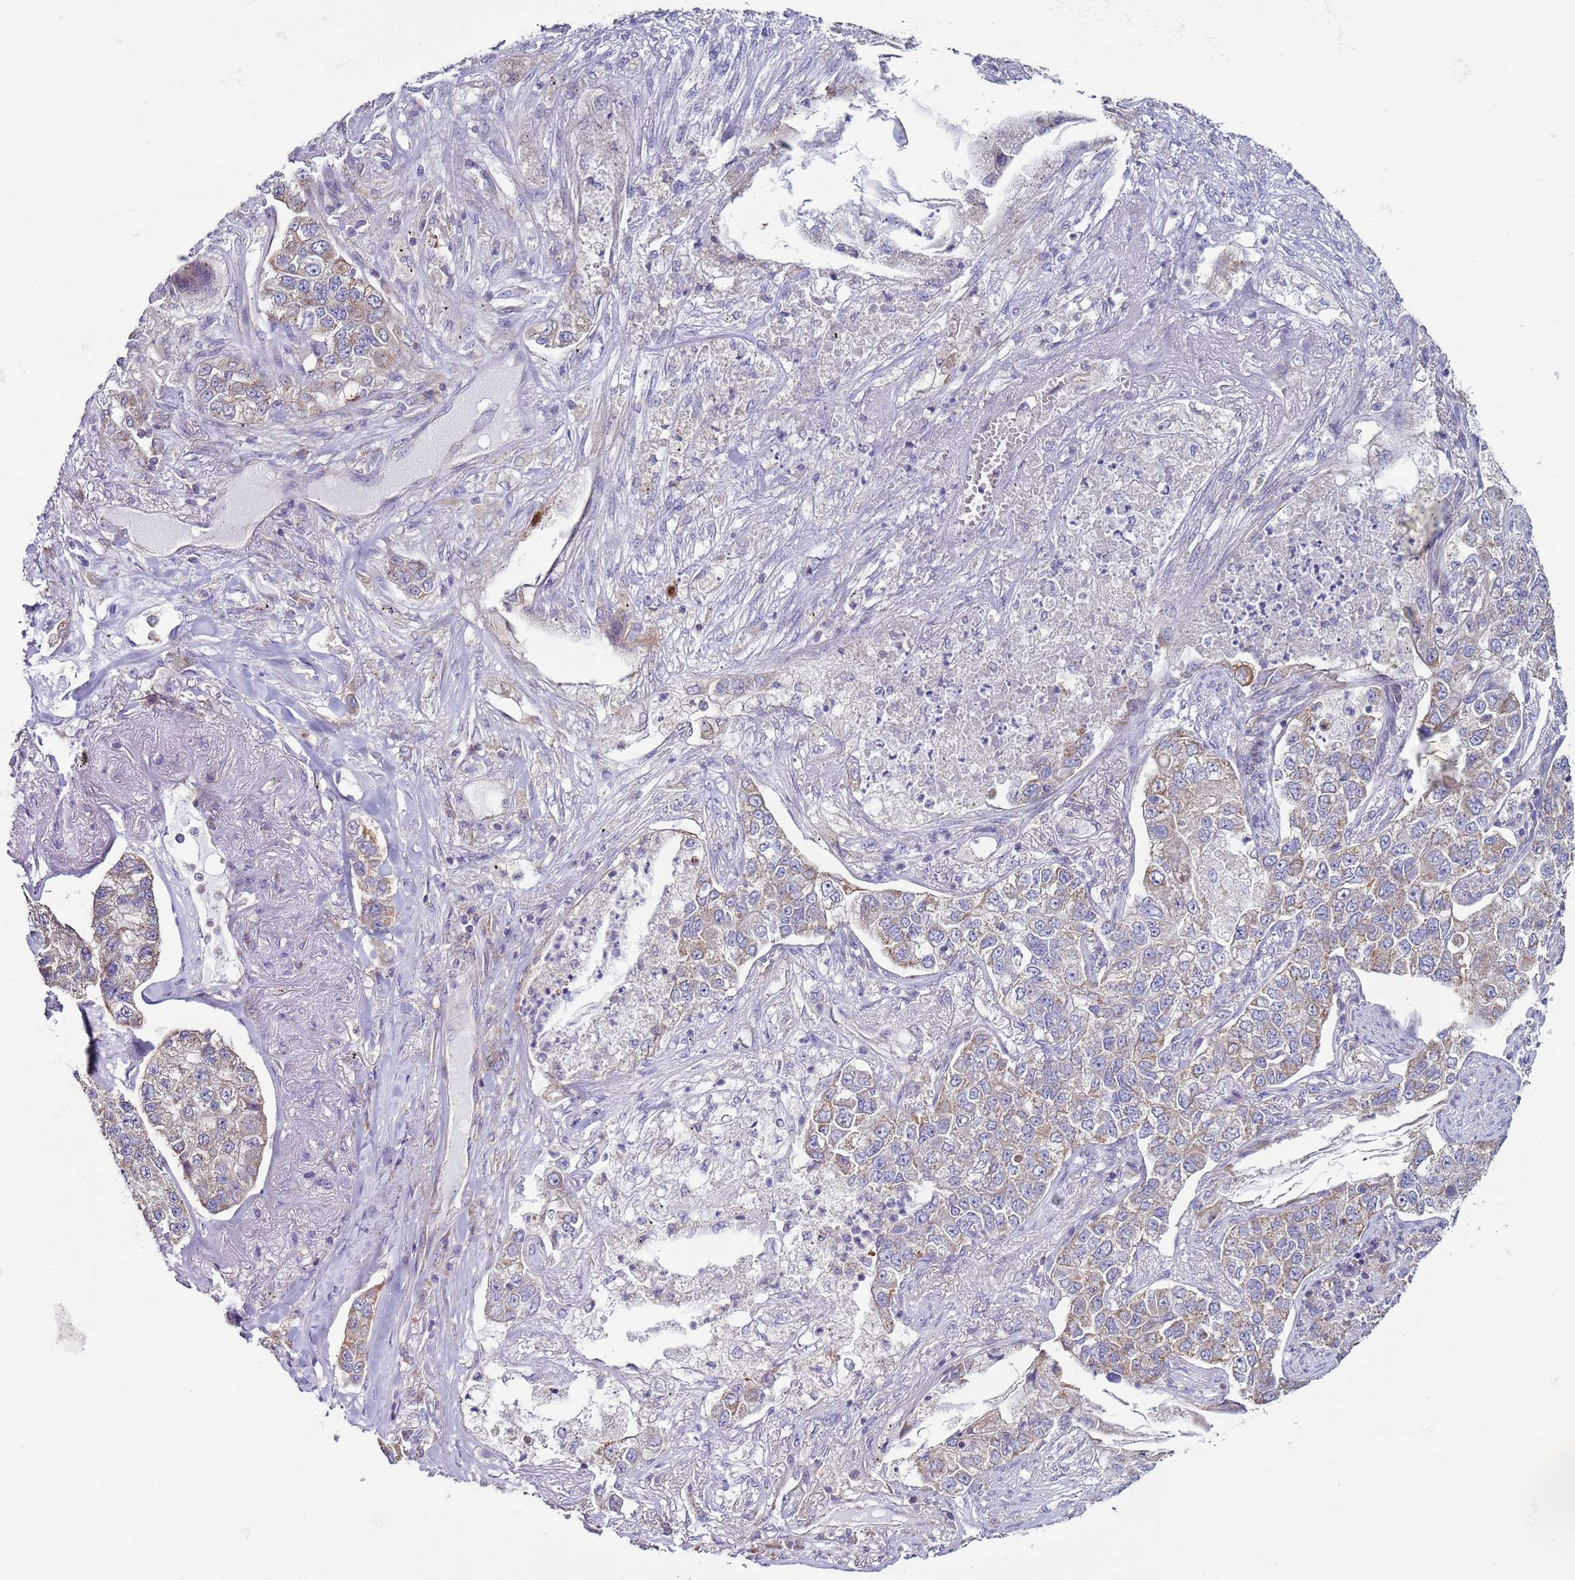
{"staining": {"intensity": "weak", "quantity": "<25%", "location": "cytoplasmic/membranous"}, "tissue": "lung cancer", "cell_type": "Tumor cells", "image_type": "cancer", "snomed": [{"axis": "morphology", "description": "Adenocarcinoma, NOS"}, {"axis": "topography", "description": "Lung"}], "caption": "The image demonstrates no staining of tumor cells in lung adenocarcinoma.", "gene": "DIP2B", "patient": {"sex": "male", "age": 49}}